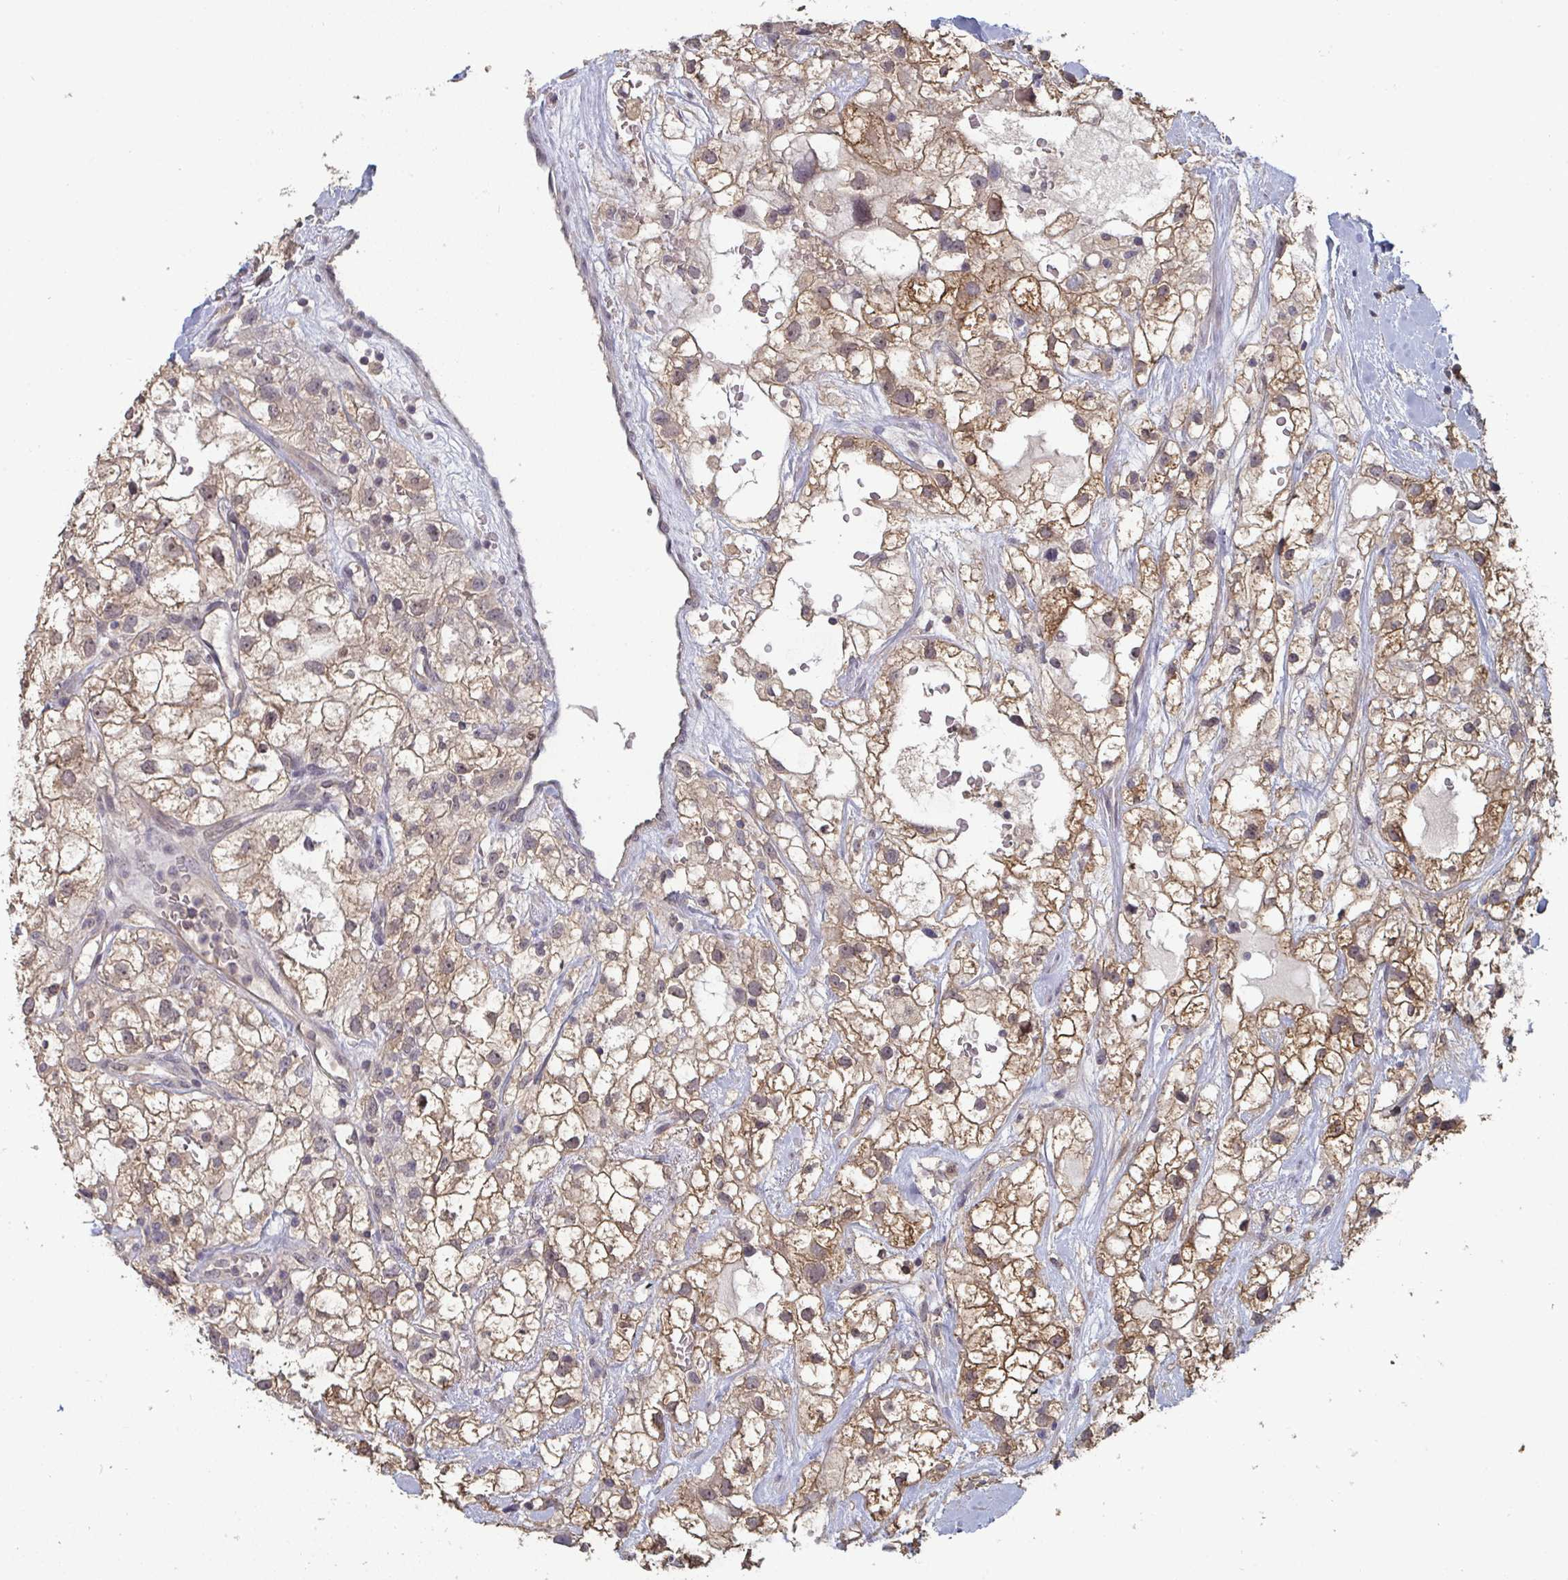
{"staining": {"intensity": "moderate", "quantity": ">75%", "location": "cytoplasmic/membranous"}, "tissue": "renal cancer", "cell_type": "Tumor cells", "image_type": "cancer", "snomed": [{"axis": "morphology", "description": "Adenocarcinoma, NOS"}, {"axis": "topography", "description": "Kidney"}], "caption": "An immunohistochemistry (IHC) histopathology image of neoplastic tissue is shown. Protein staining in brown shows moderate cytoplasmic/membranous positivity in renal cancer (adenocarcinoma) within tumor cells. The protein is stained brown, and the nuclei are stained in blue (DAB (3,3'-diaminobenzidine) IHC with brightfield microscopy, high magnification).", "gene": "LIX1", "patient": {"sex": "male", "age": 59}}